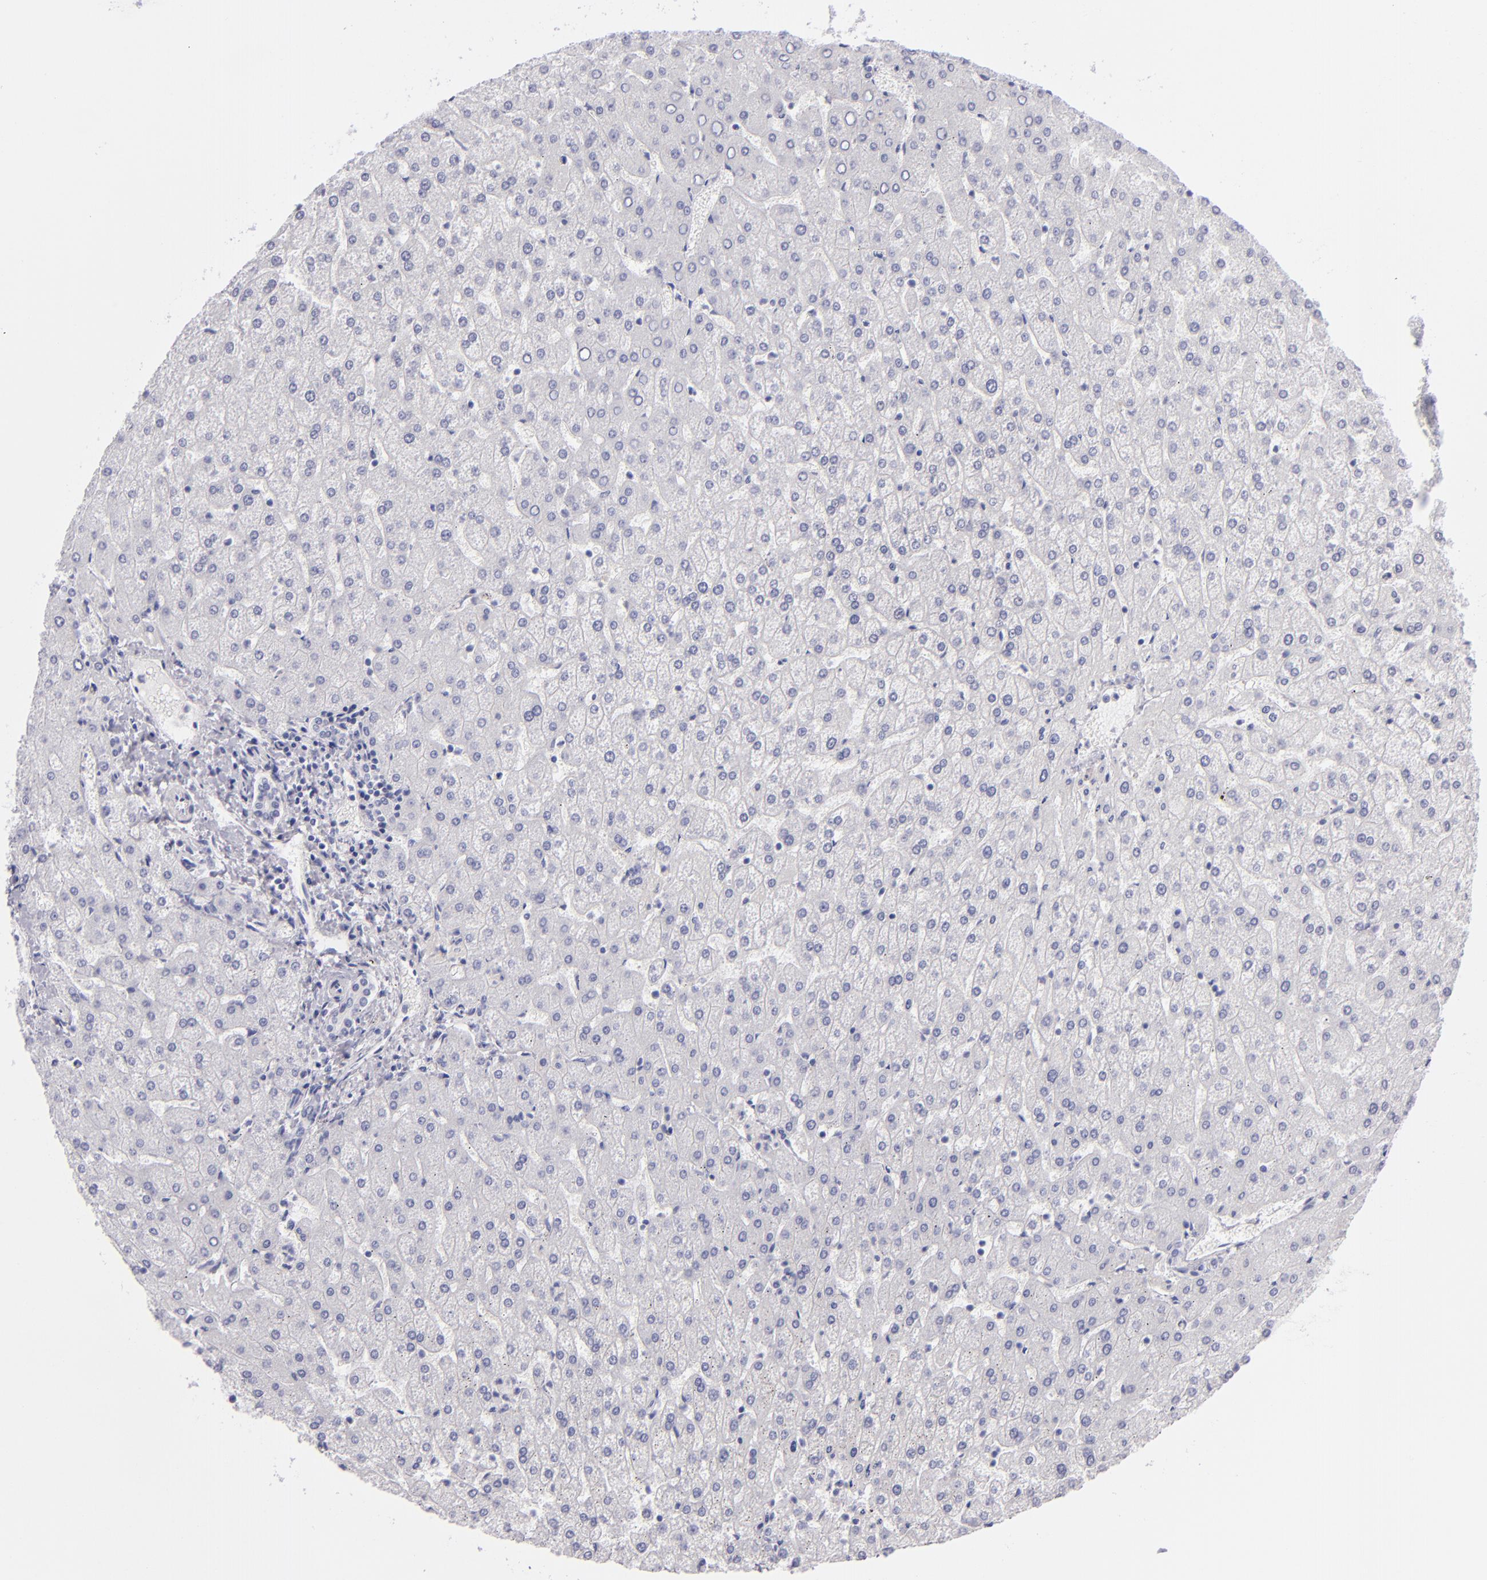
{"staining": {"intensity": "negative", "quantity": "none", "location": "none"}, "tissue": "liver", "cell_type": "Cholangiocytes", "image_type": "normal", "snomed": [{"axis": "morphology", "description": "Normal tissue, NOS"}, {"axis": "topography", "description": "Liver"}], "caption": "Normal liver was stained to show a protein in brown. There is no significant staining in cholangiocytes. The staining is performed using DAB brown chromogen with nuclei counter-stained in using hematoxylin.", "gene": "PVALB", "patient": {"sex": "female", "age": 32}}